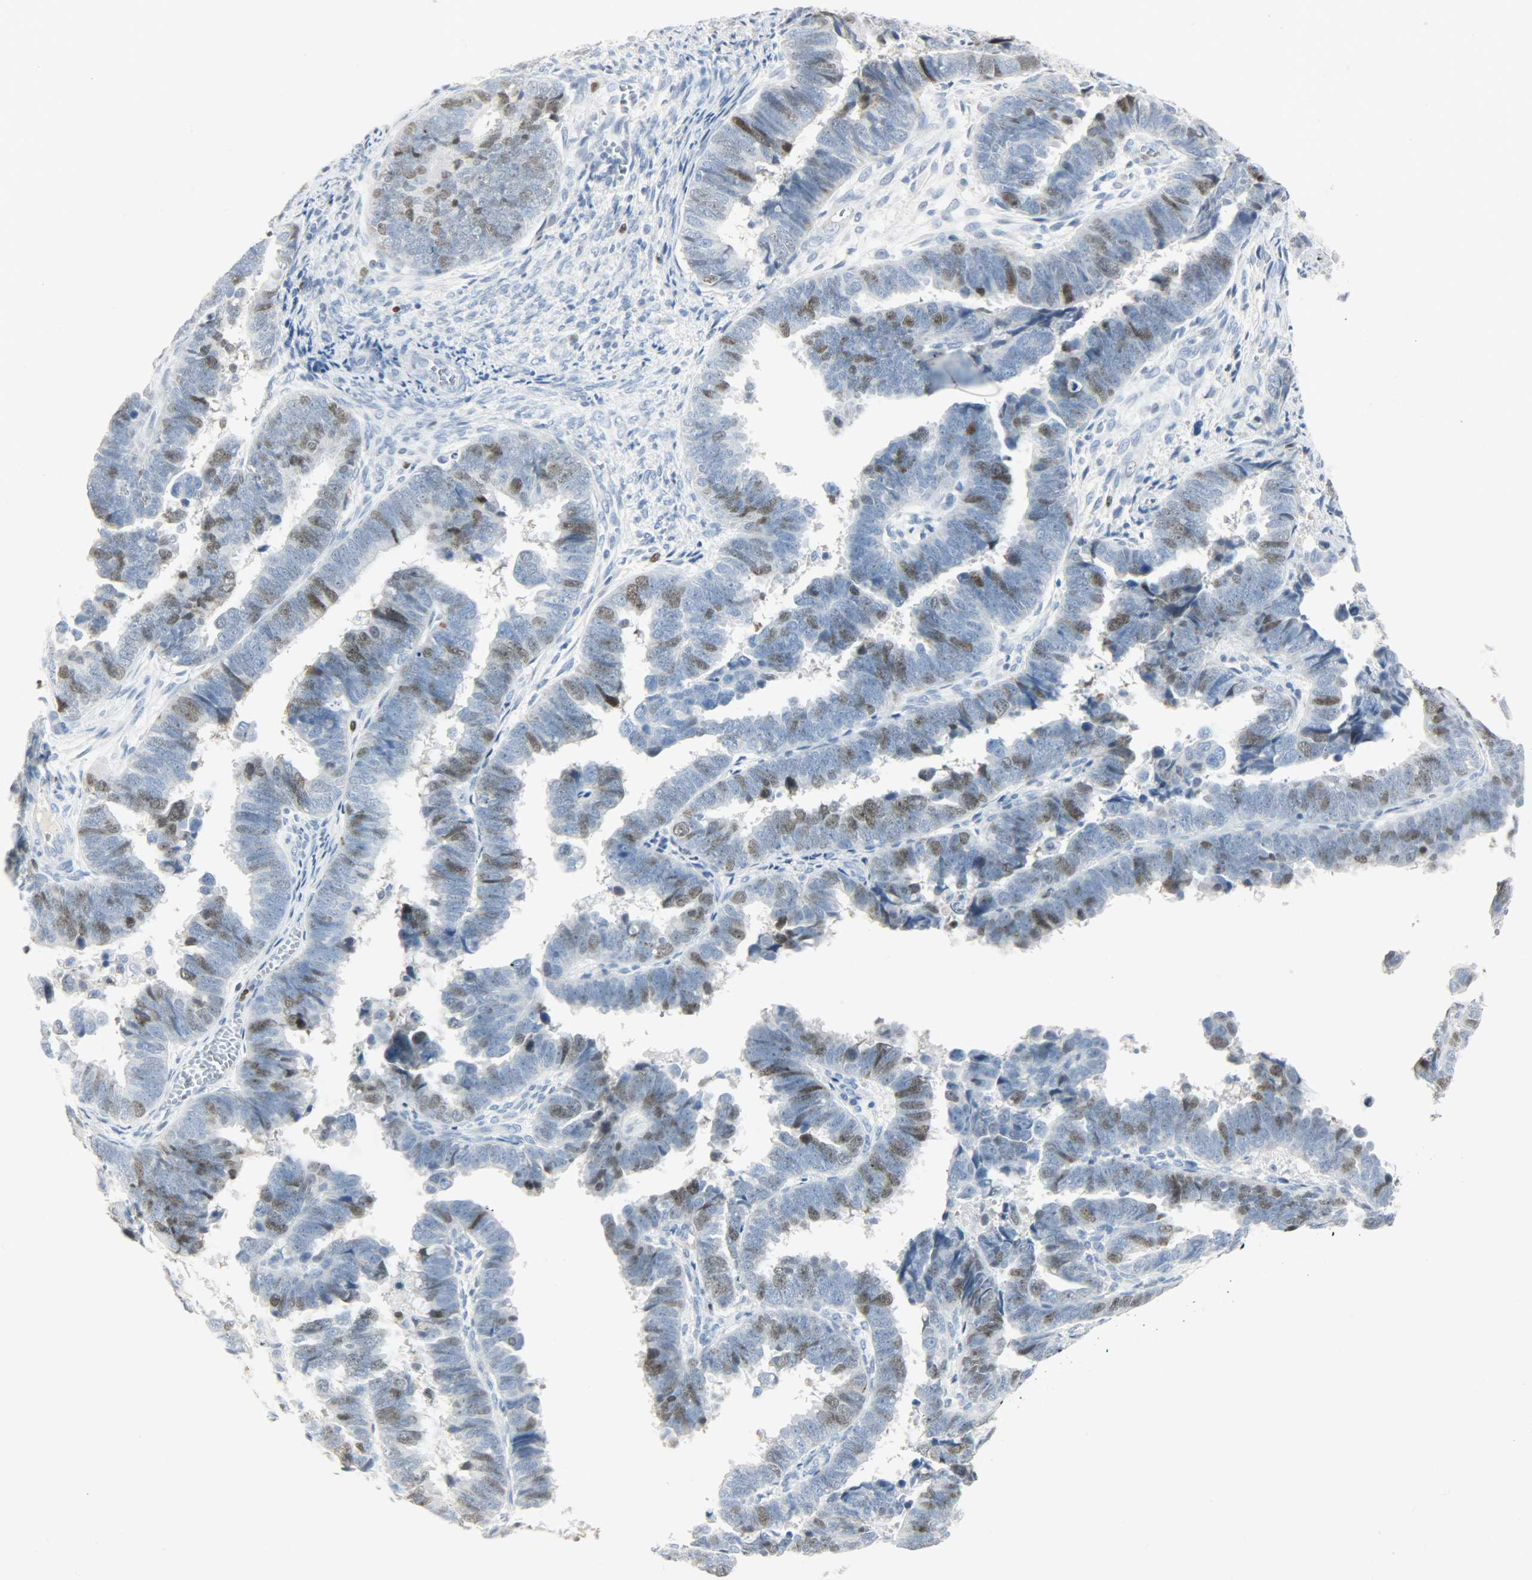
{"staining": {"intensity": "moderate", "quantity": "<25%", "location": "nuclear"}, "tissue": "endometrial cancer", "cell_type": "Tumor cells", "image_type": "cancer", "snomed": [{"axis": "morphology", "description": "Adenocarcinoma, NOS"}, {"axis": "topography", "description": "Endometrium"}], "caption": "Adenocarcinoma (endometrial) stained for a protein reveals moderate nuclear positivity in tumor cells.", "gene": "HELLS", "patient": {"sex": "female", "age": 75}}